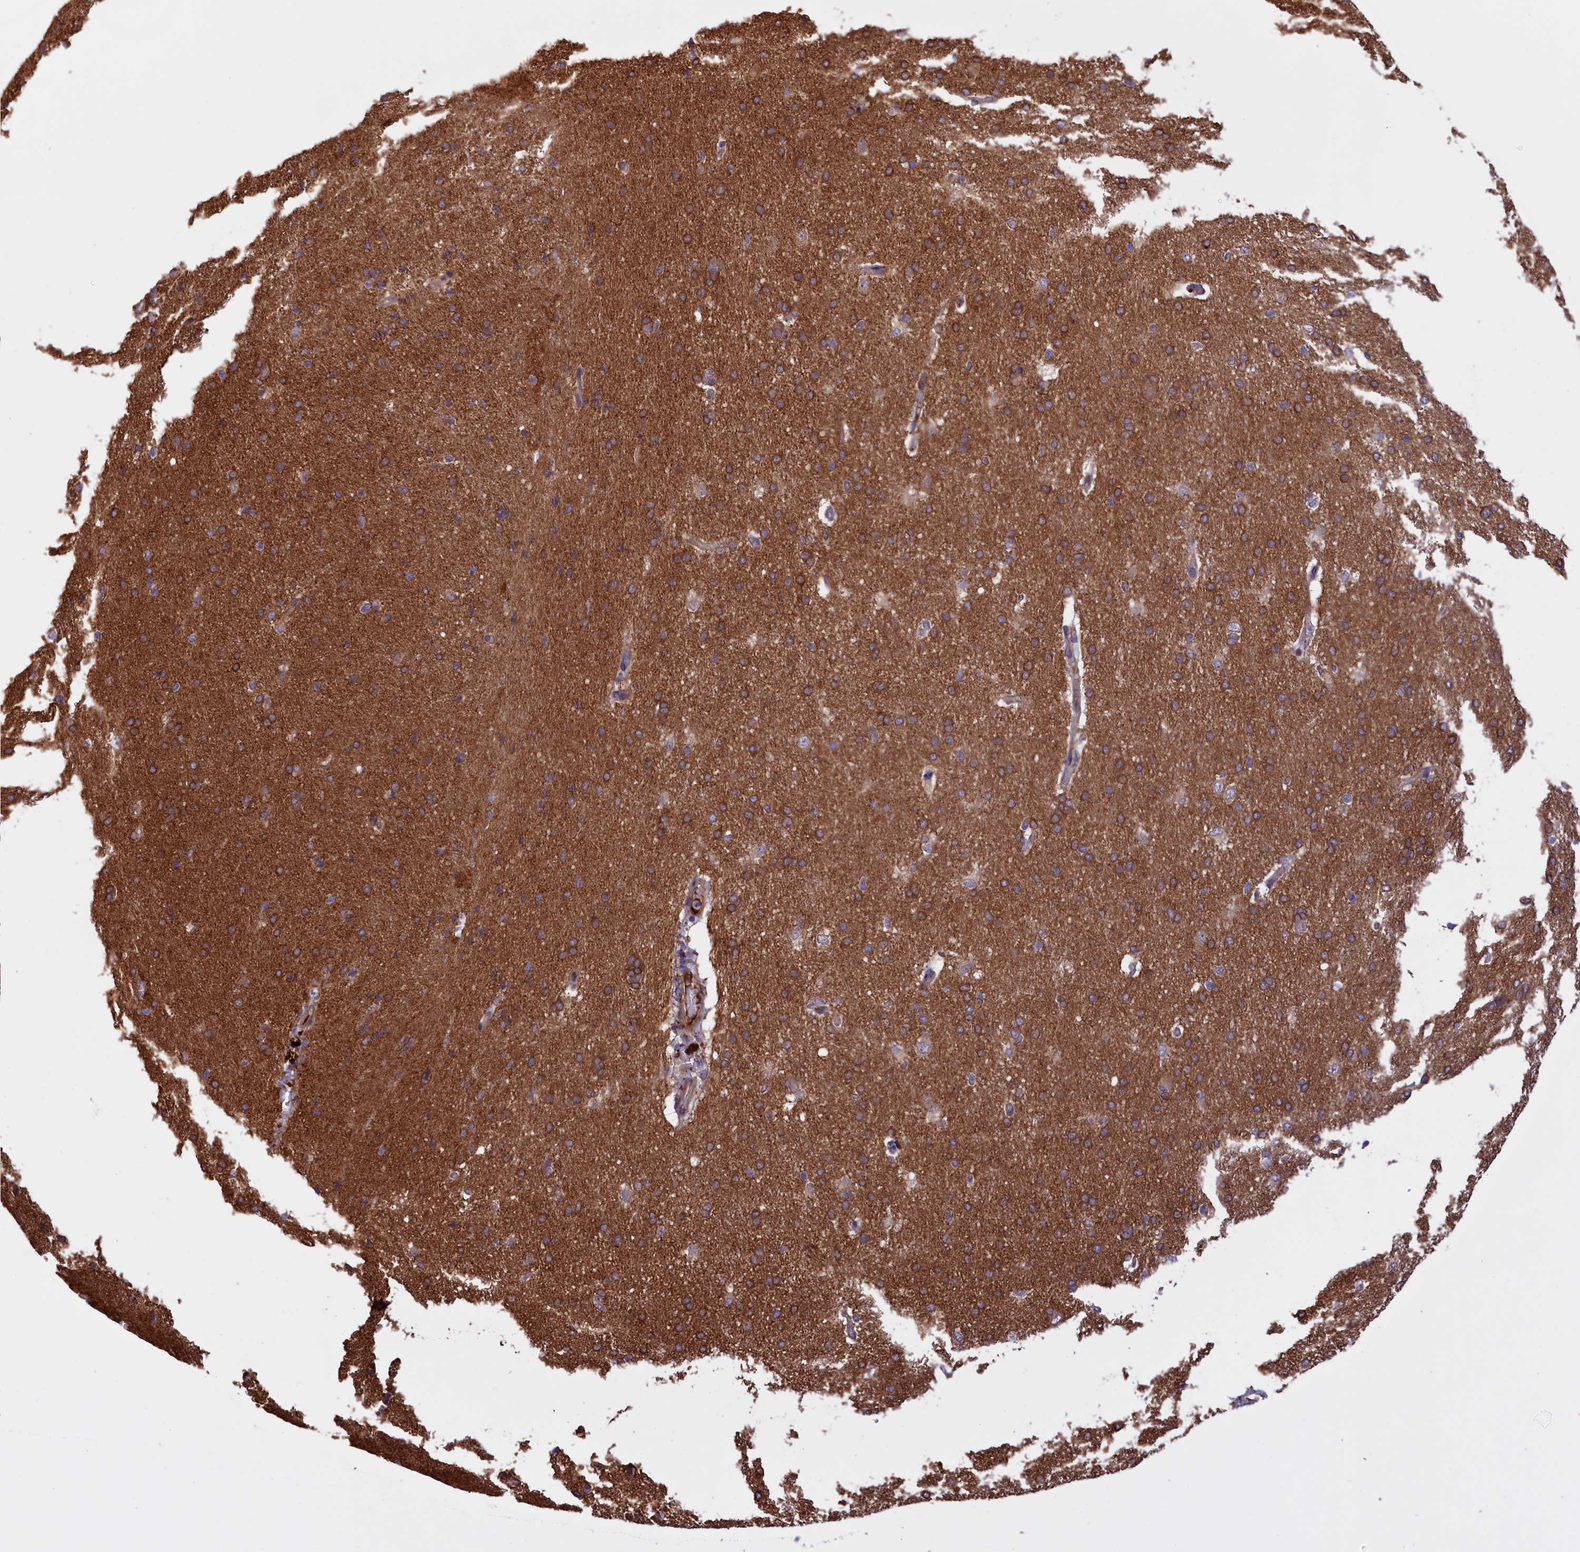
{"staining": {"intensity": "weak", "quantity": "25%-75%", "location": "cytoplasmic/membranous"}, "tissue": "cerebral cortex", "cell_type": "Endothelial cells", "image_type": "normal", "snomed": [{"axis": "morphology", "description": "Normal tissue, NOS"}, {"axis": "topography", "description": "Cerebral cortex"}], "caption": "Unremarkable cerebral cortex exhibits weak cytoplasmic/membranous expression in approximately 25%-75% of endothelial cells, visualized by immunohistochemistry. (brown staining indicates protein expression, while blue staining denotes nuclei).", "gene": "RRAD", "patient": {"sex": "male", "age": 62}}